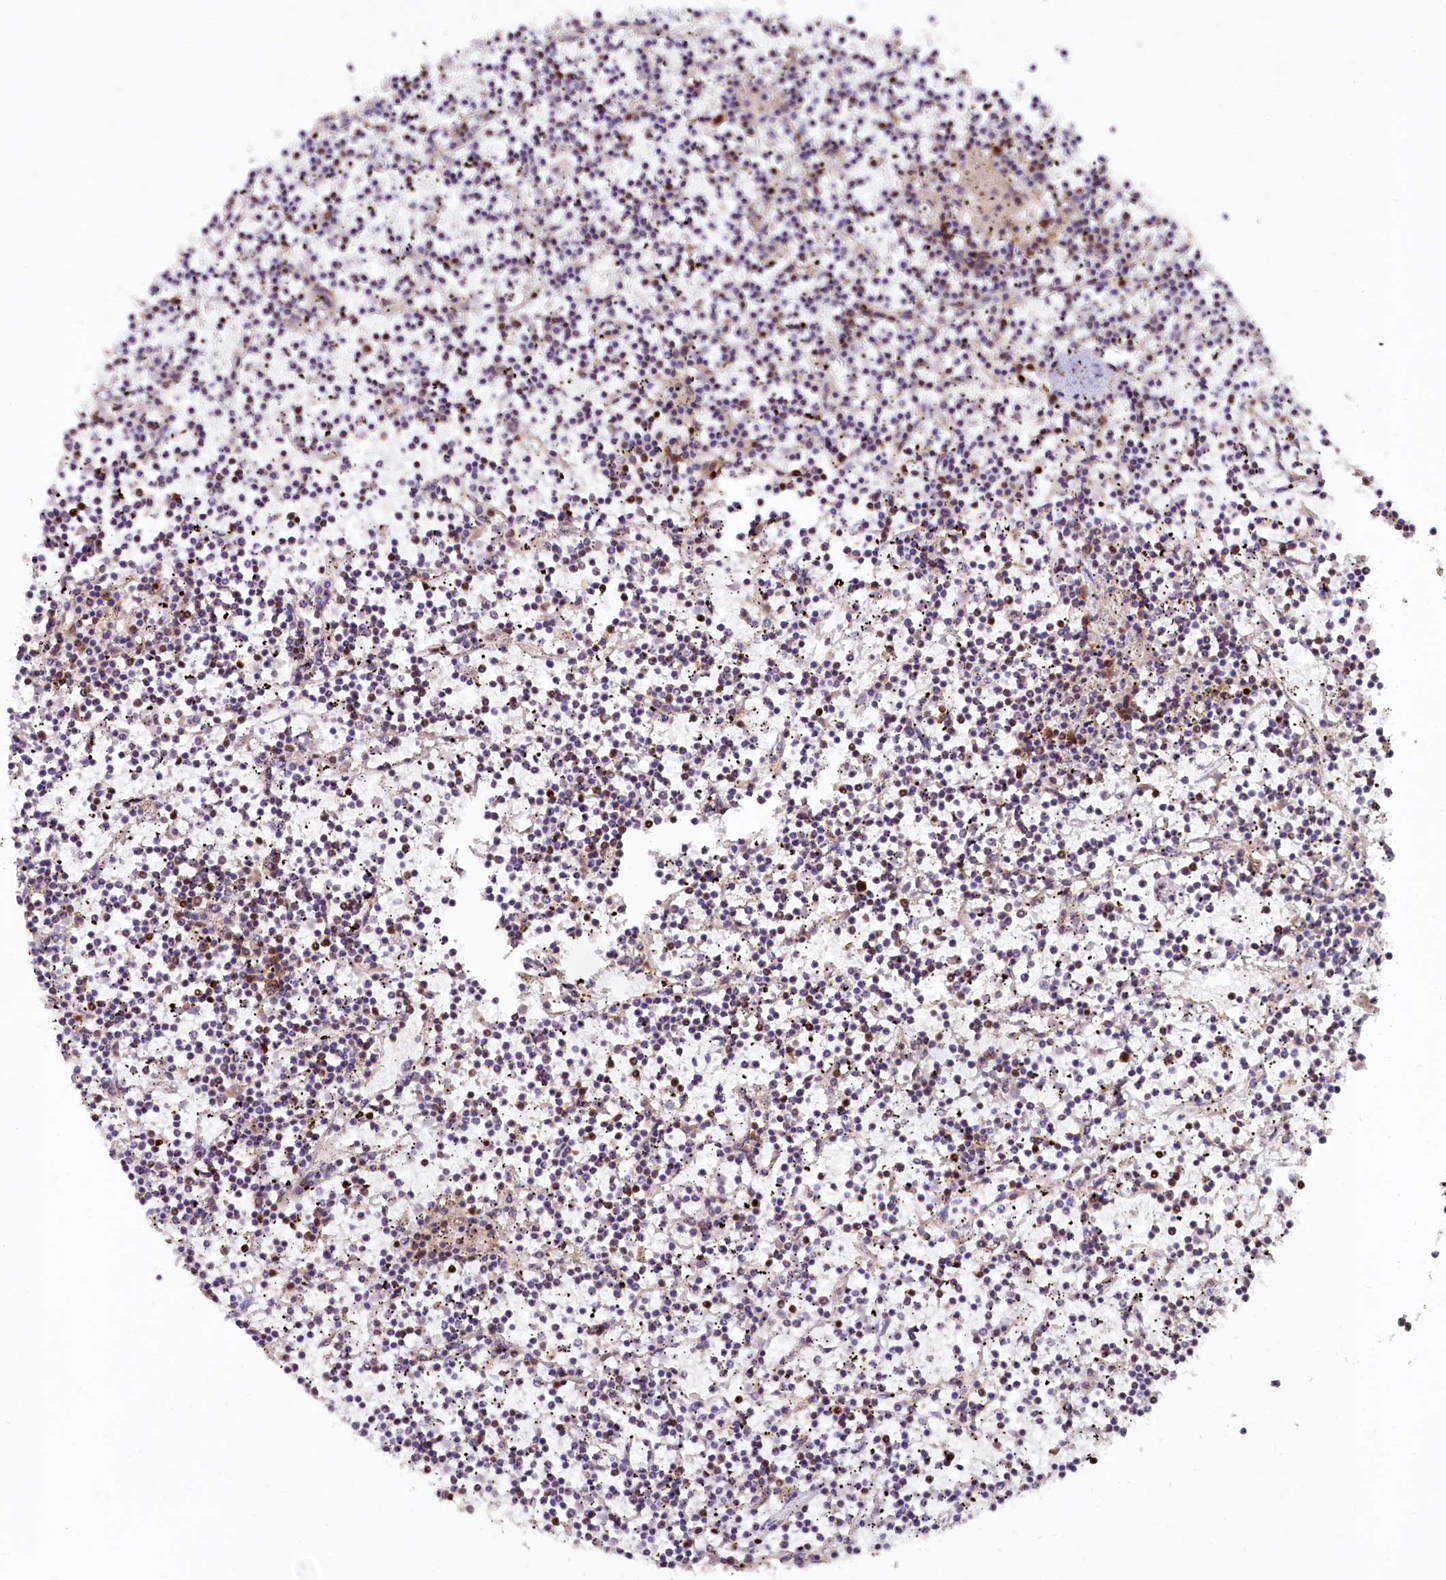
{"staining": {"intensity": "moderate", "quantity": "<25%", "location": "cytoplasmic/membranous,nuclear"}, "tissue": "lymphoma", "cell_type": "Tumor cells", "image_type": "cancer", "snomed": [{"axis": "morphology", "description": "Malignant lymphoma, non-Hodgkin's type, Low grade"}, {"axis": "topography", "description": "Spleen"}], "caption": "A brown stain labels moderate cytoplasmic/membranous and nuclear positivity of a protein in lymphoma tumor cells.", "gene": "TCOF1", "patient": {"sex": "female", "age": 19}}